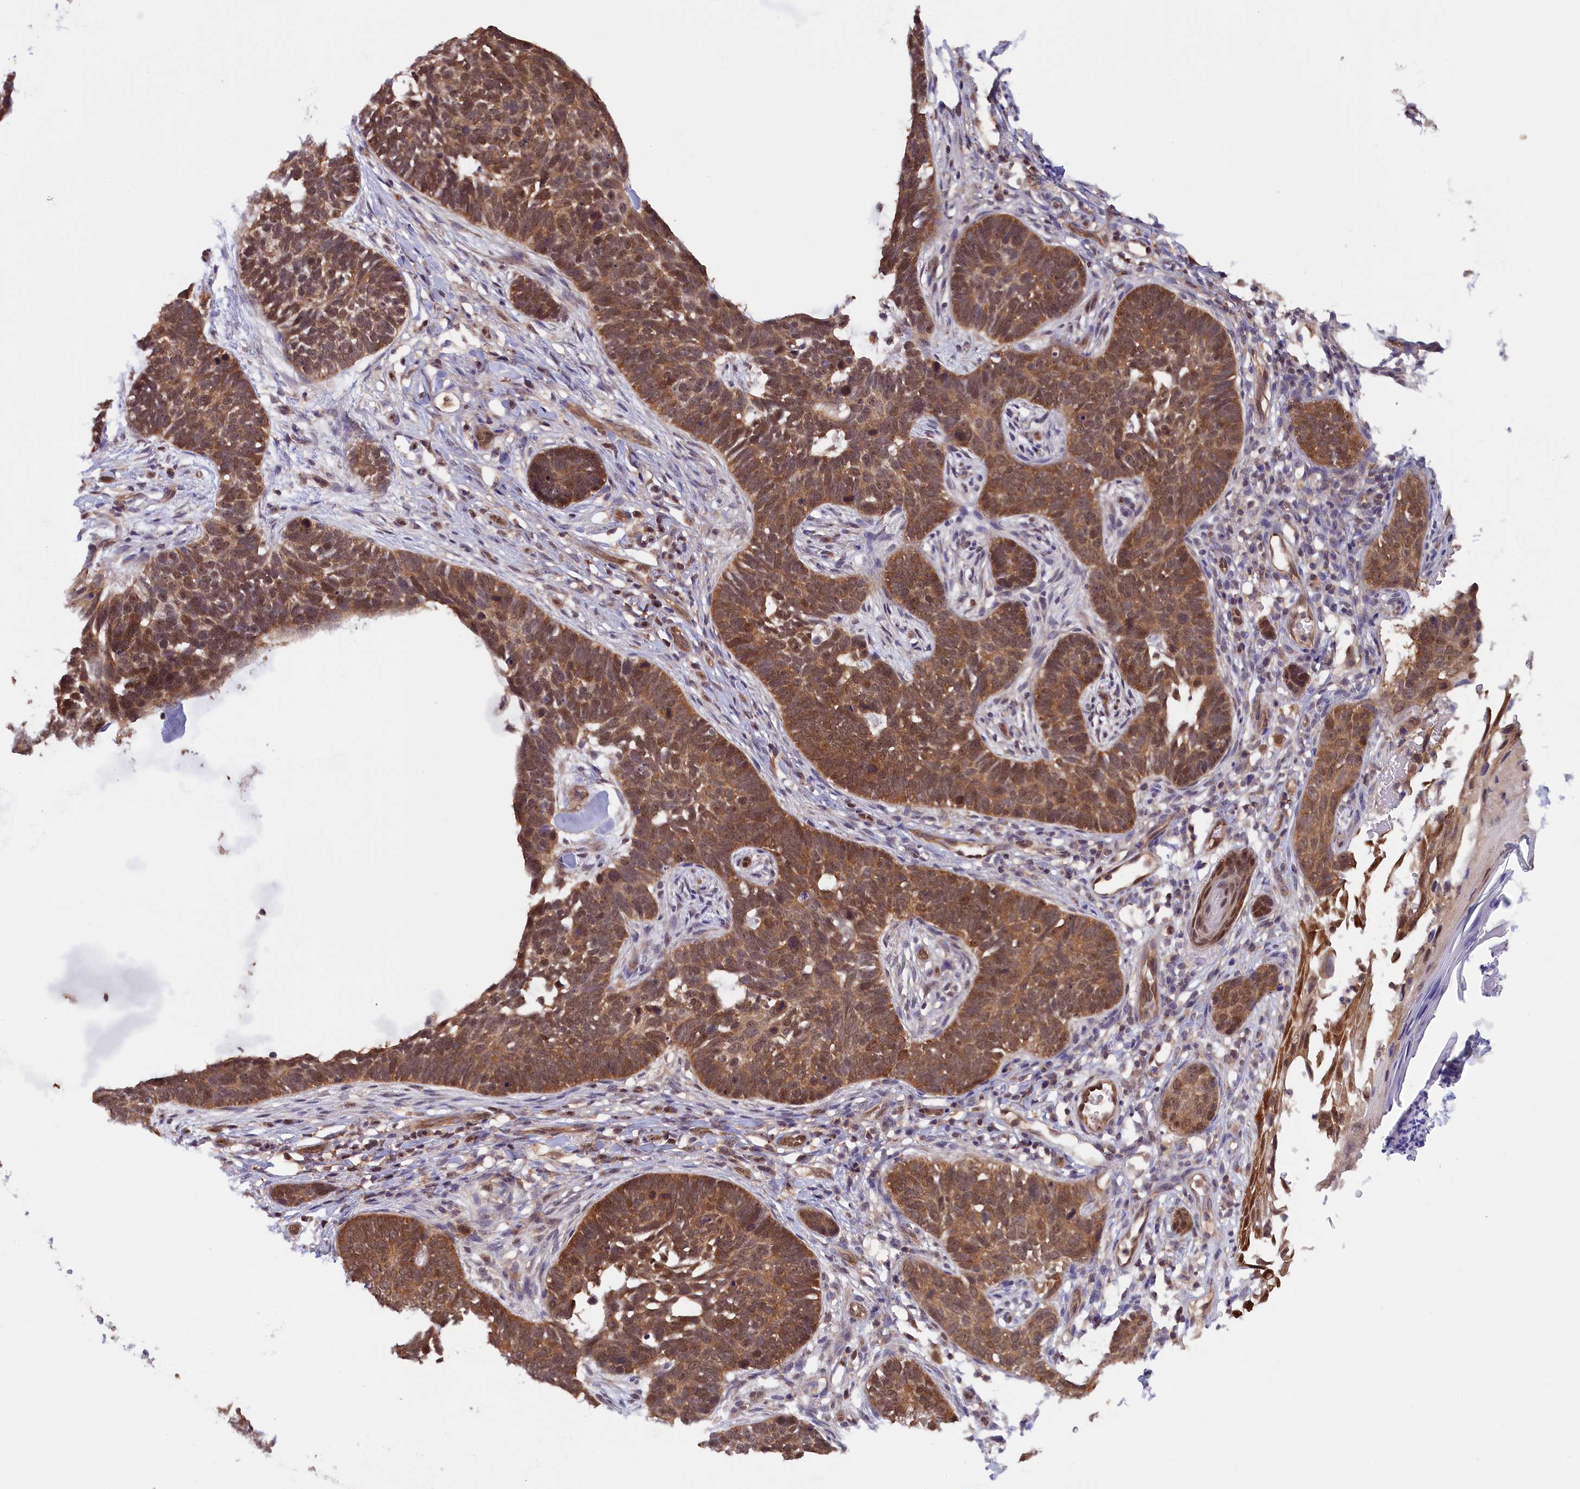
{"staining": {"intensity": "moderate", "quantity": ">75%", "location": "cytoplasmic/membranous,nuclear"}, "tissue": "skin cancer", "cell_type": "Tumor cells", "image_type": "cancer", "snomed": [{"axis": "morphology", "description": "Normal tissue, NOS"}, {"axis": "morphology", "description": "Basal cell carcinoma"}, {"axis": "topography", "description": "Skin"}], "caption": "Immunohistochemistry (IHC) (DAB) staining of skin basal cell carcinoma demonstrates moderate cytoplasmic/membranous and nuclear protein positivity in approximately >75% of tumor cells. The staining was performed using DAB to visualize the protein expression in brown, while the nuclei were stained in blue with hematoxylin (Magnification: 20x).", "gene": "JPT2", "patient": {"sex": "male", "age": 77}}